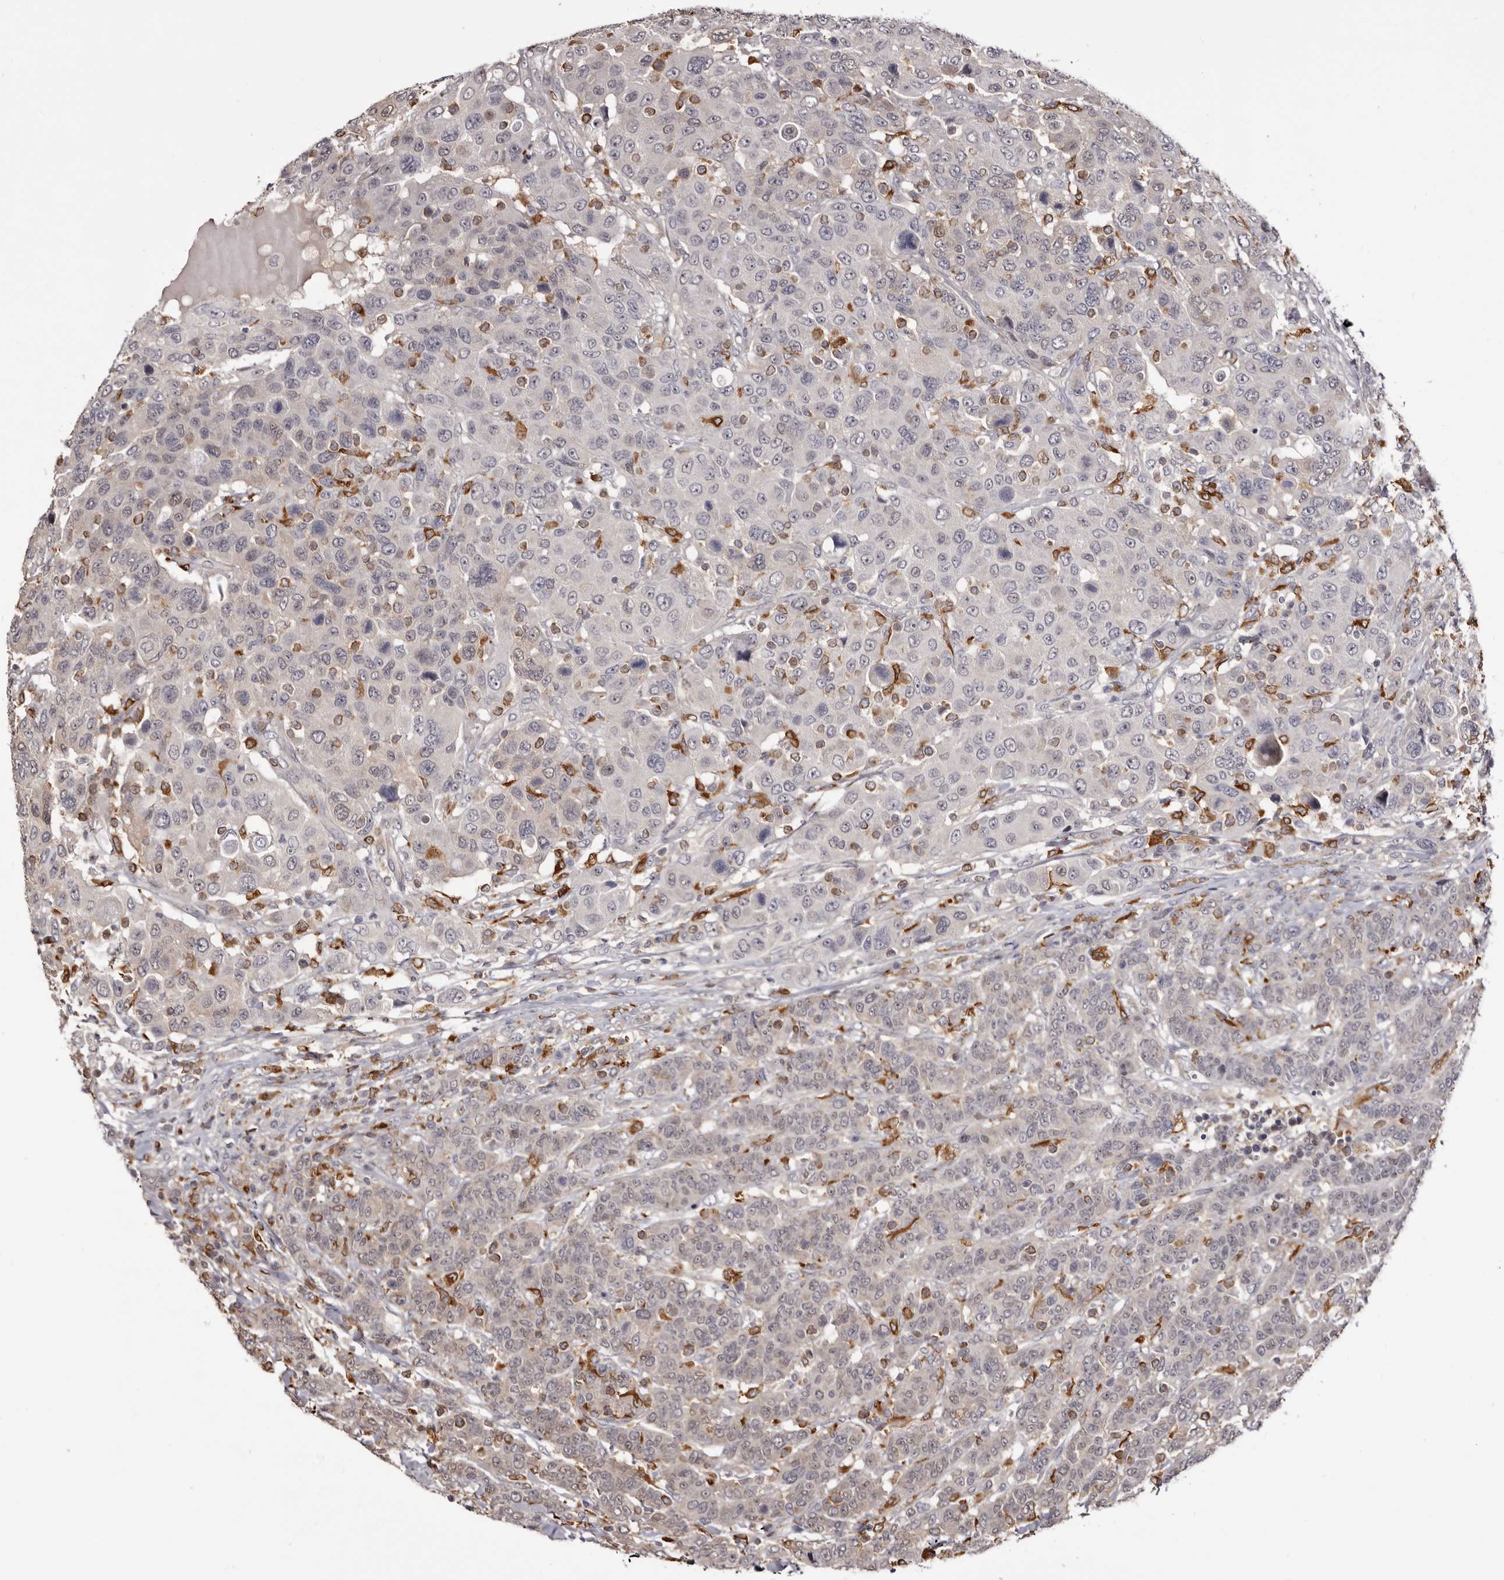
{"staining": {"intensity": "negative", "quantity": "none", "location": "none"}, "tissue": "breast cancer", "cell_type": "Tumor cells", "image_type": "cancer", "snomed": [{"axis": "morphology", "description": "Duct carcinoma"}, {"axis": "topography", "description": "Breast"}], "caption": "A micrograph of human infiltrating ductal carcinoma (breast) is negative for staining in tumor cells. The staining was performed using DAB to visualize the protein expression in brown, while the nuclei were stained in blue with hematoxylin (Magnification: 20x).", "gene": "TNNI1", "patient": {"sex": "female", "age": 37}}